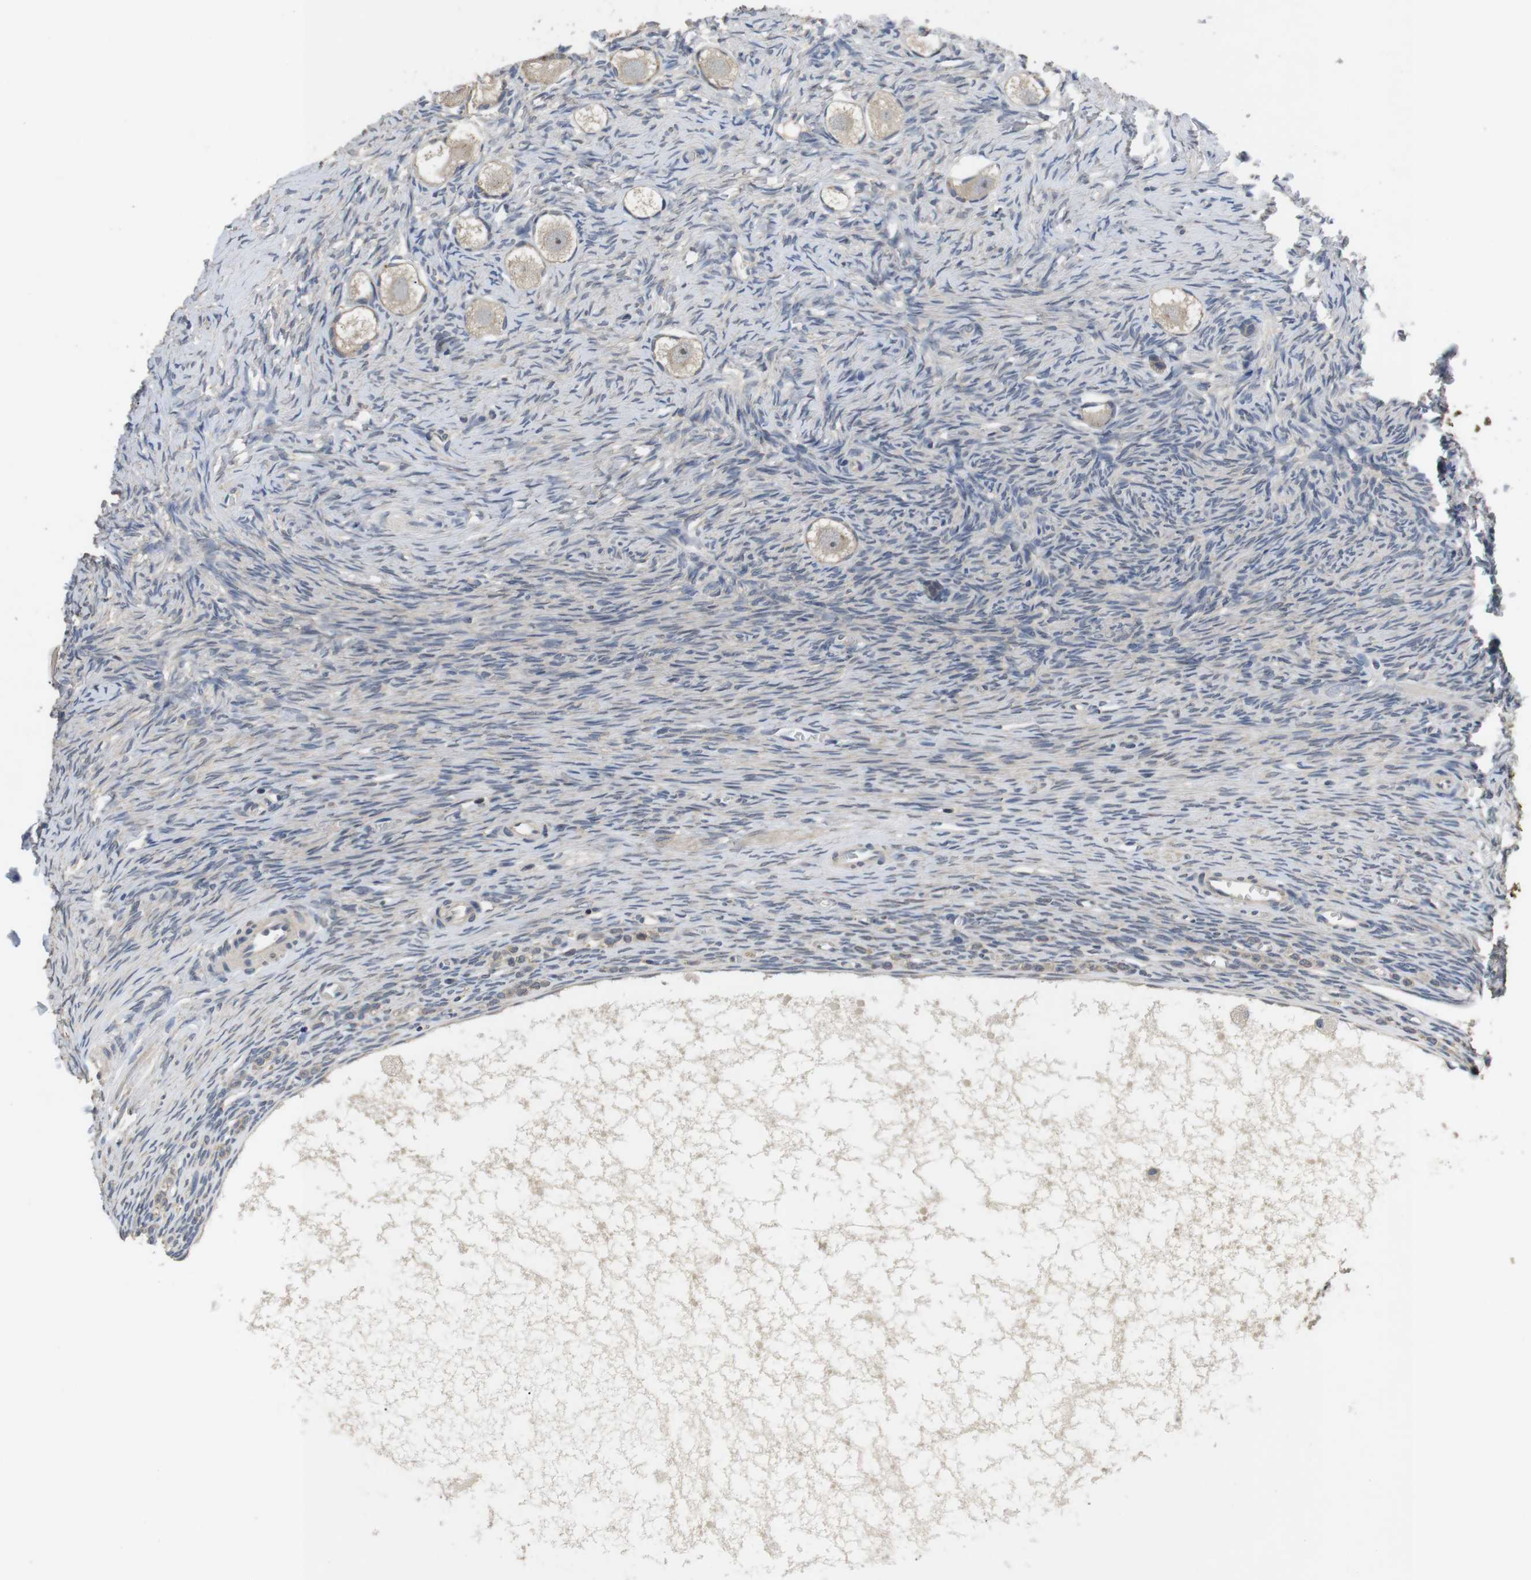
{"staining": {"intensity": "weak", "quantity": ">75%", "location": "cytoplasmic/membranous"}, "tissue": "ovary", "cell_type": "Follicle cells", "image_type": "normal", "snomed": [{"axis": "morphology", "description": "Normal tissue, NOS"}, {"axis": "topography", "description": "Ovary"}], "caption": "Immunohistochemistry (IHC) (DAB) staining of unremarkable ovary demonstrates weak cytoplasmic/membranous protein expression in approximately >75% of follicle cells. The staining was performed using DAB, with brown indicating positive protein expression. Nuclei are stained blue with hematoxylin.", "gene": "ADGRL3", "patient": {"sex": "female", "age": 27}}